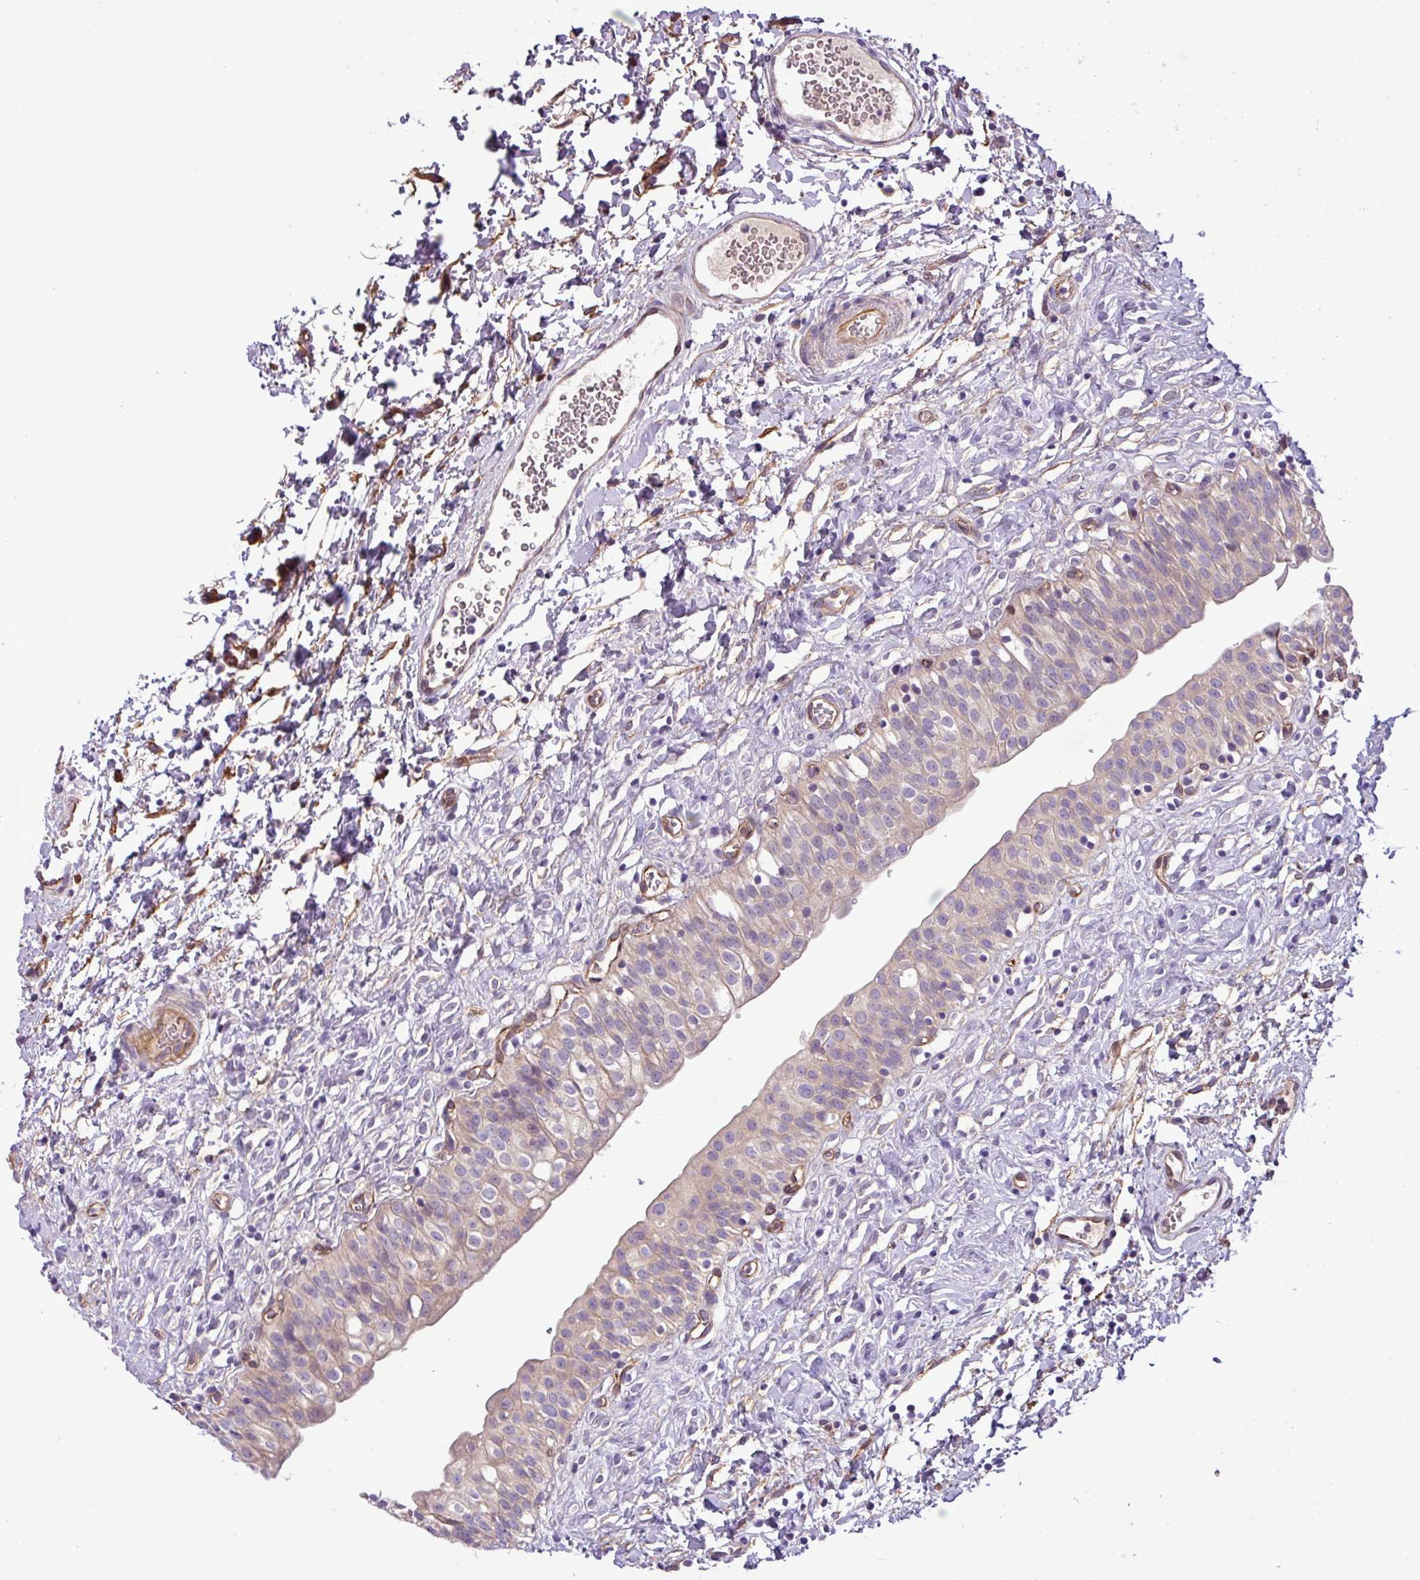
{"staining": {"intensity": "weak", "quantity": "<25%", "location": "cytoplasmic/membranous"}, "tissue": "urinary bladder", "cell_type": "Urothelial cells", "image_type": "normal", "snomed": [{"axis": "morphology", "description": "Normal tissue, NOS"}, {"axis": "topography", "description": "Urinary bladder"}], "caption": "A high-resolution micrograph shows immunohistochemistry staining of unremarkable urinary bladder, which shows no significant expression in urothelial cells.", "gene": "PARD6A", "patient": {"sex": "male", "age": 51}}